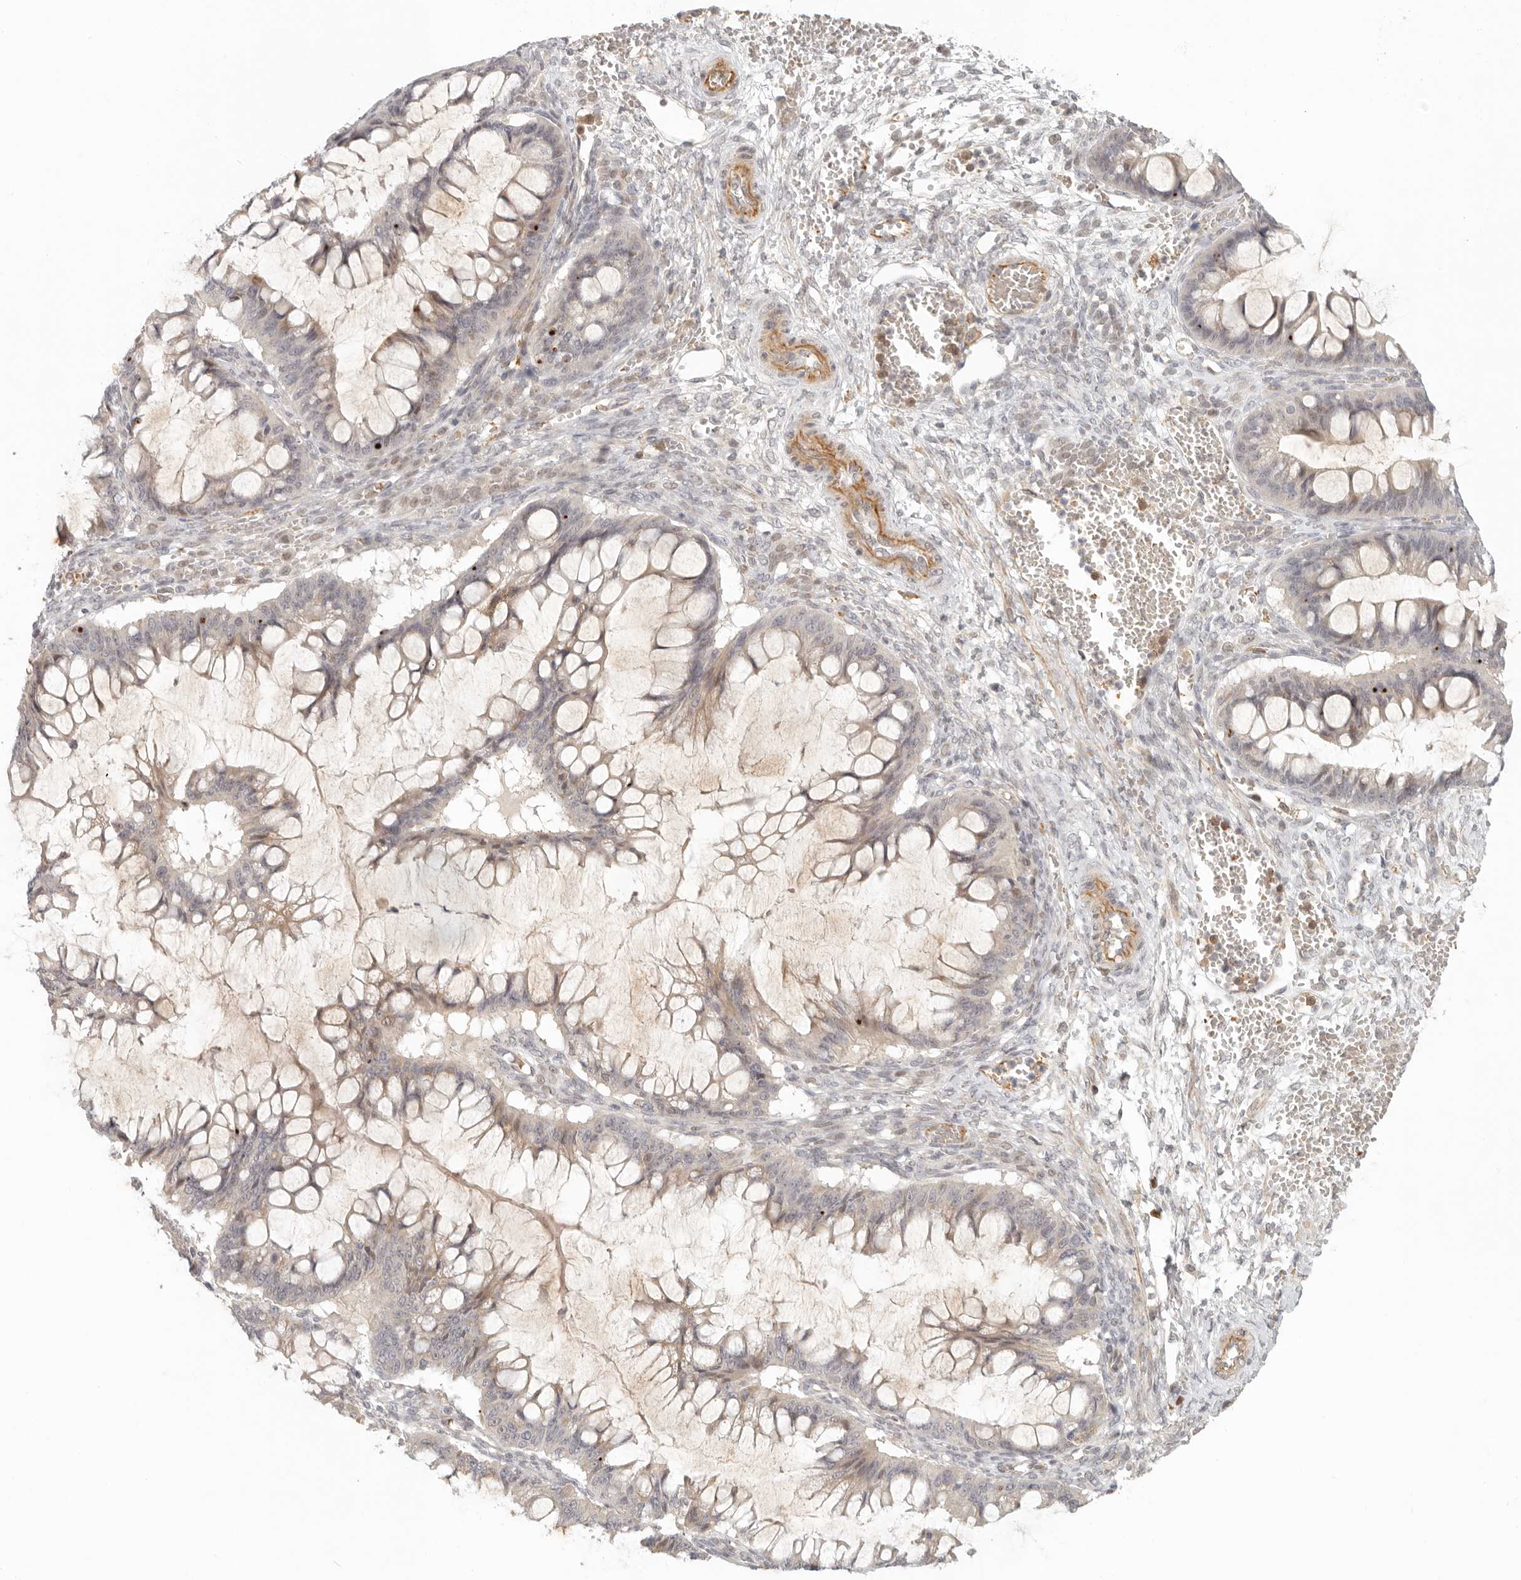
{"staining": {"intensity": "weak", "quantity": "25%-75%", "location": "cytoplasmic/membranous,nuclear"}, "tissue": "ovarian cancer", "cell_type": "Tumor cells", "image_type": "cancer", "snomed": [{"axis": "morphology", "description": "Cystadenocarcinoma, mucinous, NOS"}, {"axis": "topography", "description": "Ovary"}], "caption": "DAB (3,3'-diaminobenzidine) immunohistochemical staining of human ovarian mucinous cystadenocarcinoma exhibits weak cytoplasmic/membranous and nuclear protein staining in approximately 25%-75% of tumor cells. The staining was performed using DAB, with brown indicating positive protein expression. Nuclei are stained blue with hematoxylin.", "gene": "AHDC1", "patient": {"sex": "female", "age": 73}}